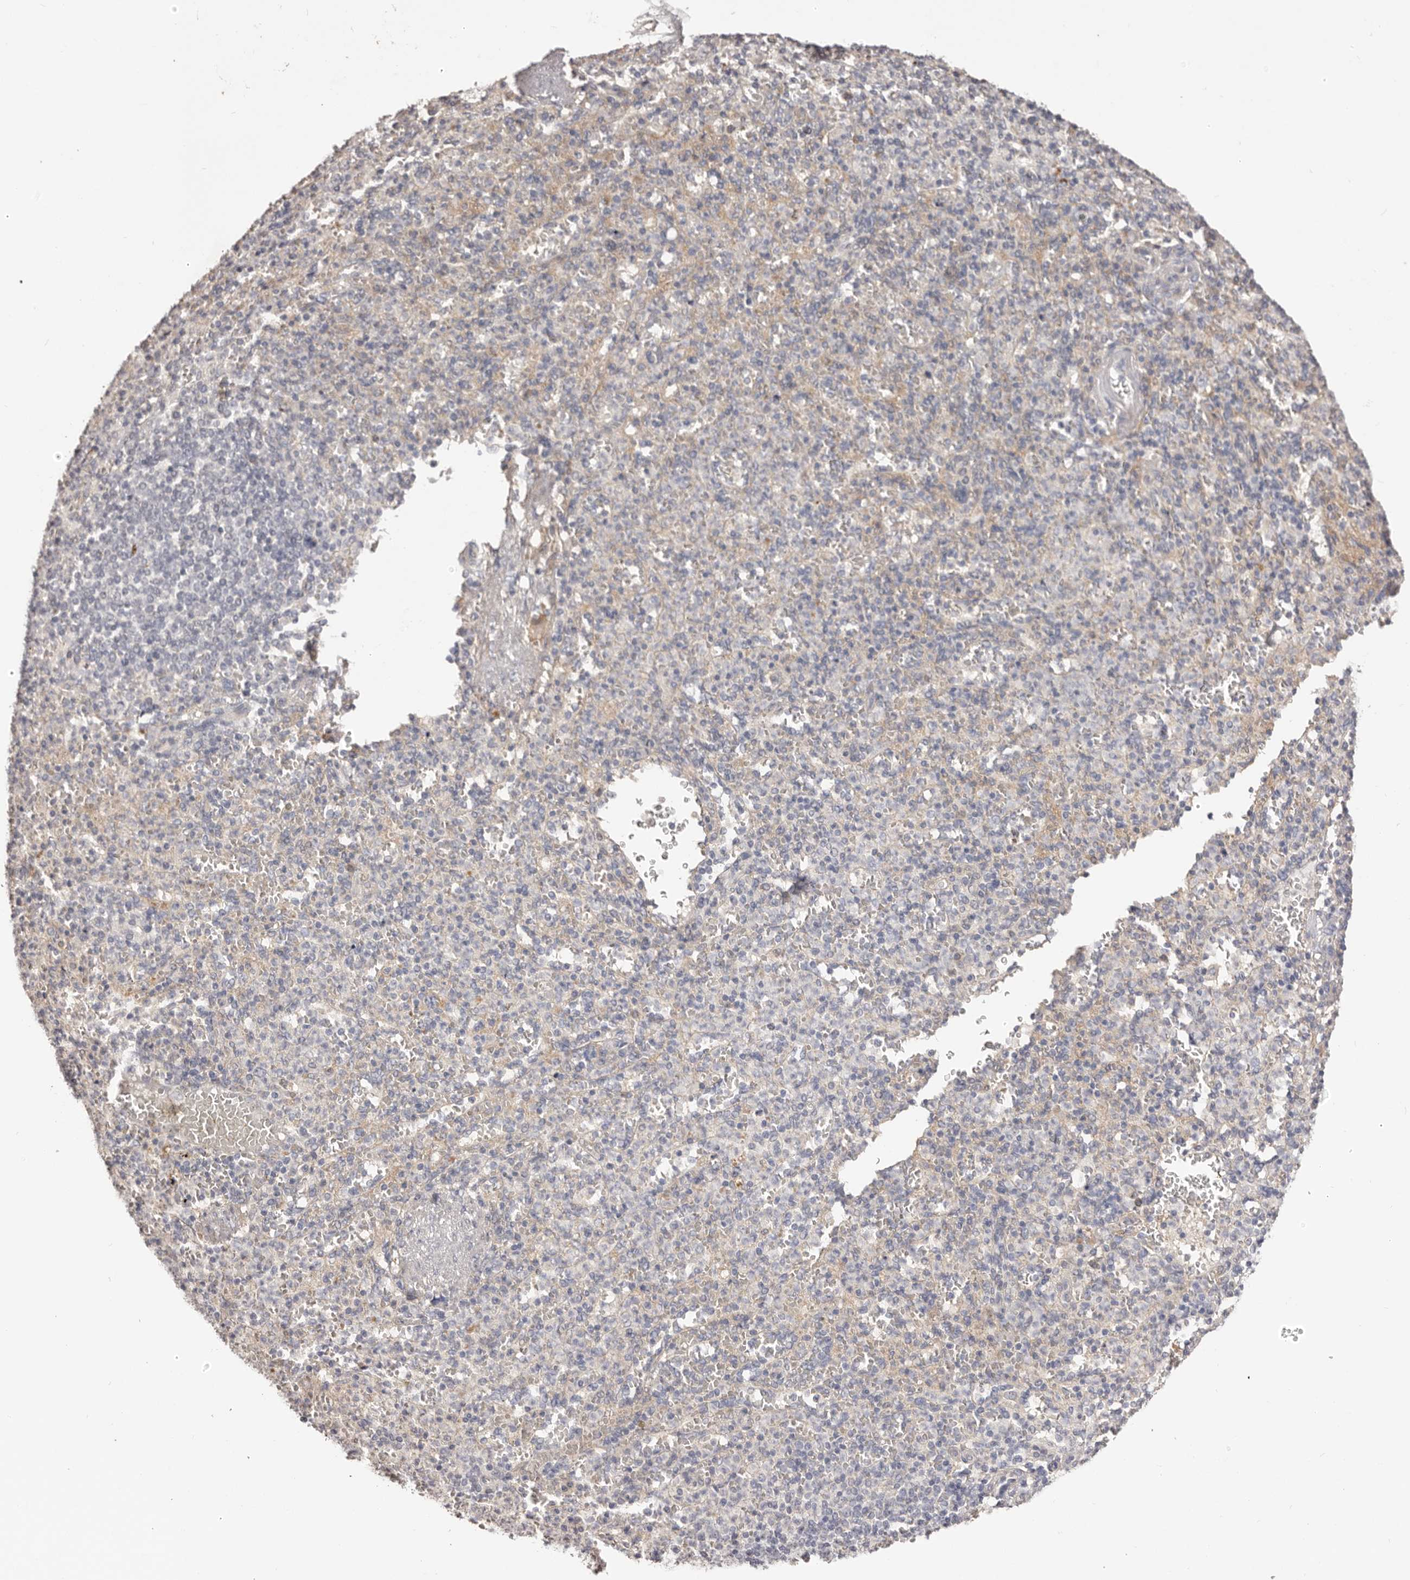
{"staining": {"intensity": "negative", "quantity": "none", "location": "none"}, "tissue": "spleen", "cell_type": "Cells in red pulp", "image_type": "normal", "snomed": [{"axis": "morphology", "description": "Normal tissue, NOS"}, {"axis": "topography", "description": "Spleen"}], "caption": "Protein analysis of unremarkable spleen reveals no significant positivity in cells in red pulp.", "gene": "KCNJ8", "patient": {"sex": "female", "age": 74}}